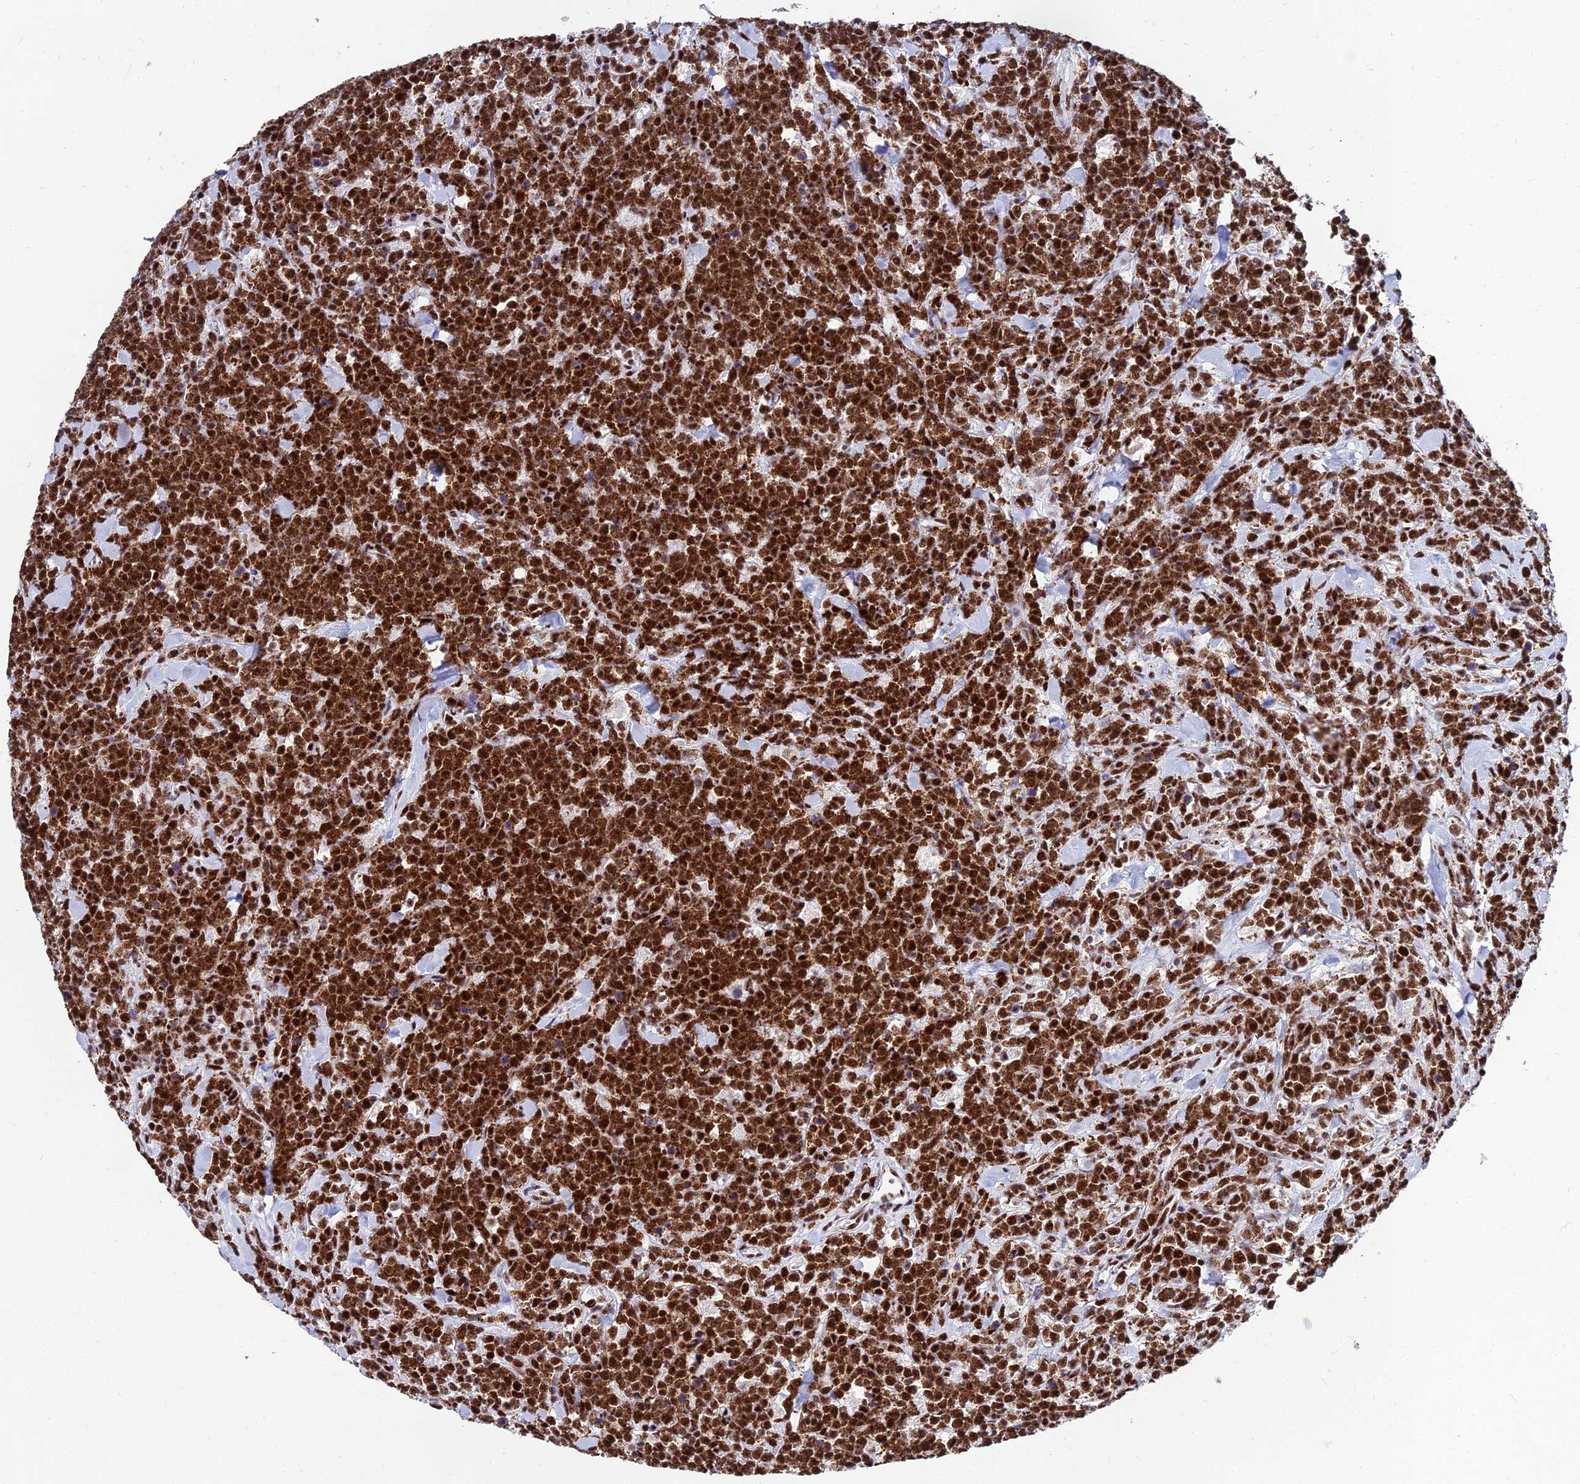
{"staining": {"intensity": "strong", "quantity": ">75%", "location": "nuclear"}, "tissue": "lymphoma", "cell_type": "Tumor cells", "image_type": "cancer", "snomed": [{"axis": "morphology", "description": "Malignant lymphoma, non-Hodgkin's type, High grade"}, {"axis": "topography", "description": "Small intestine"}], "caption": "Protein analysis of lymphoma tissue displays strong nuclear staining in about >75% of tumor cells.", "gene": "HNRNPH1", "patient": {"sex": "male", "age": 8}}